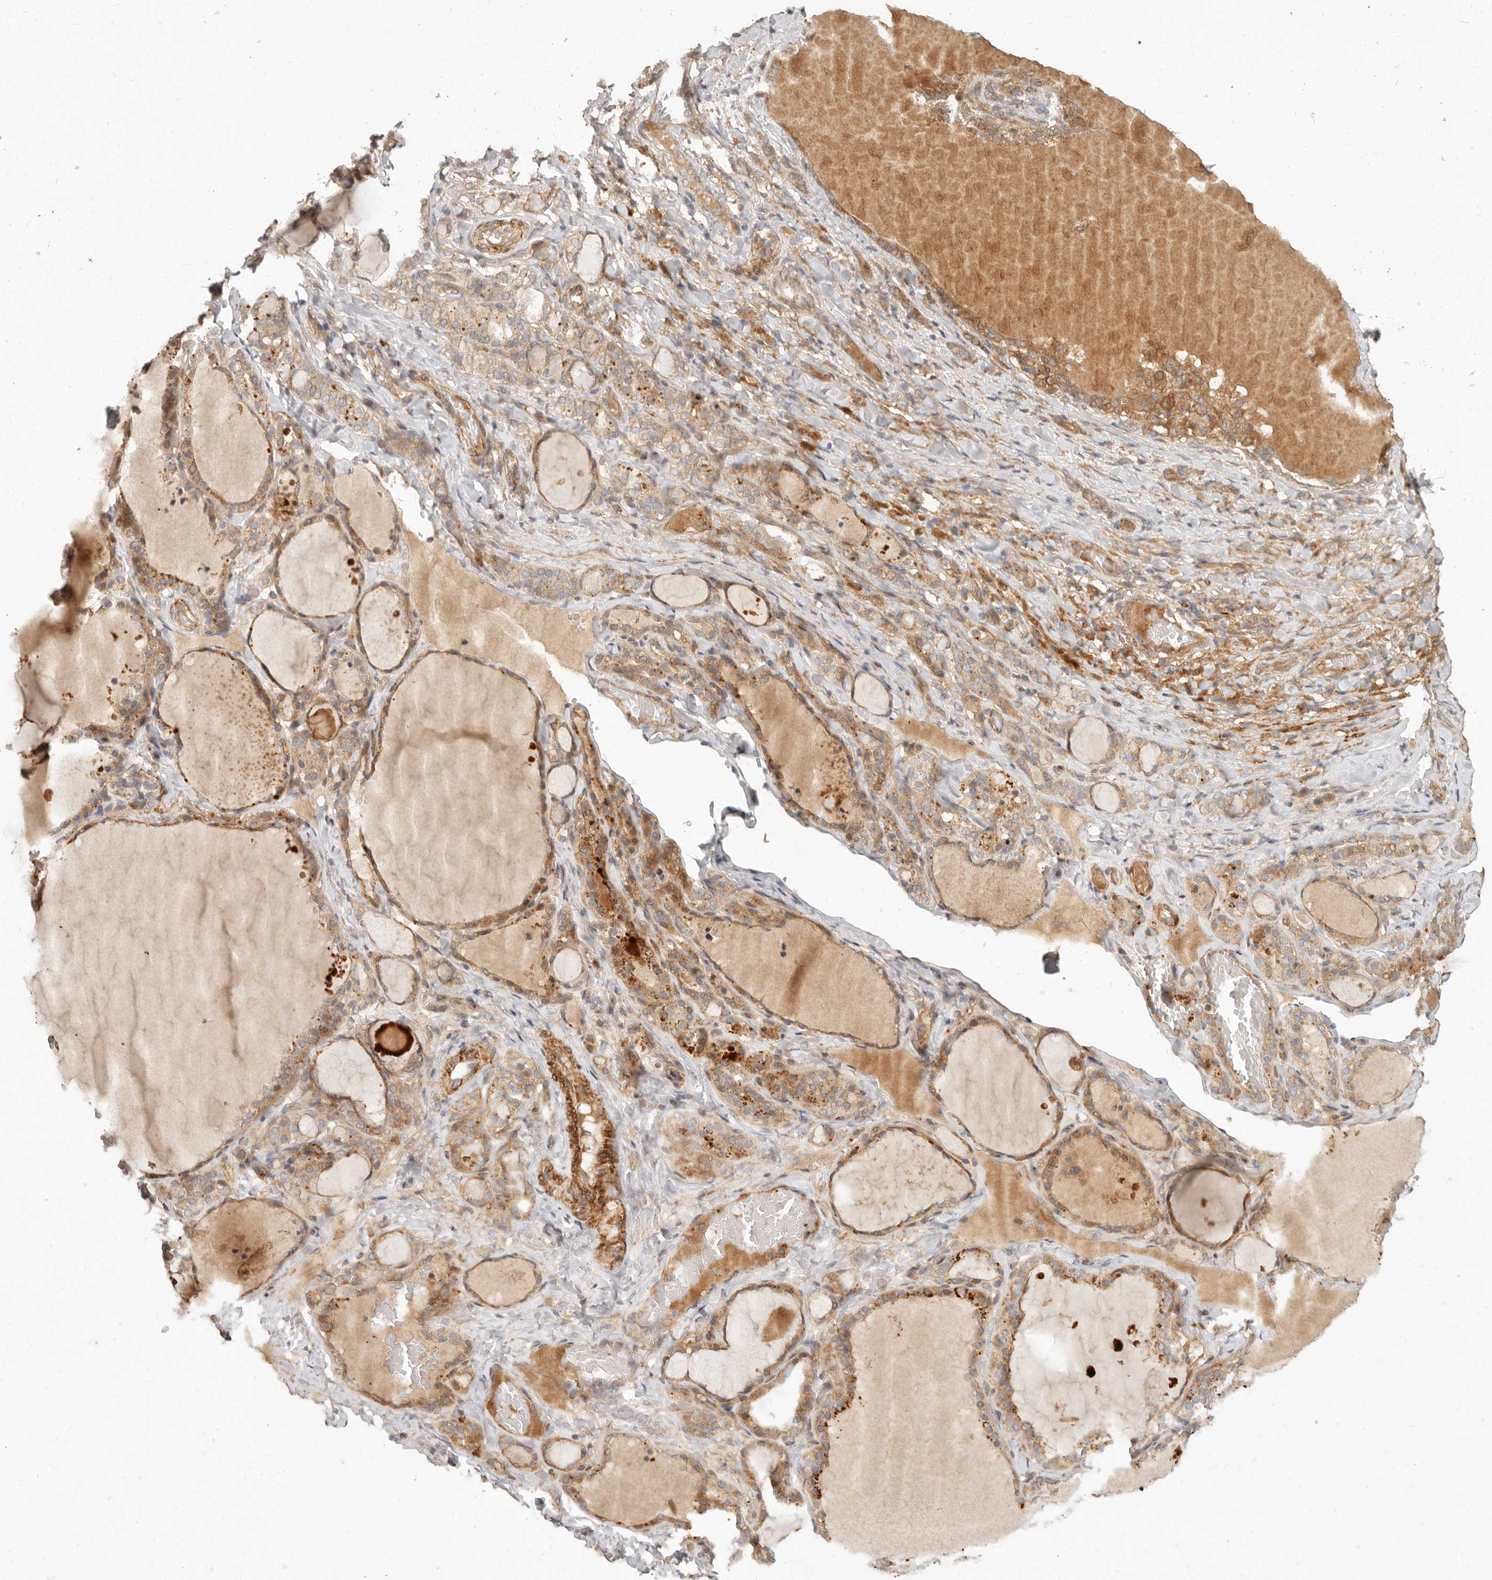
{"staining": {"intensity": "moderate", "quantity": ">75%", "location": "cytoplasmic/membranous"}, "tissue": "thyroid gland", "cell_type": "Glandular cells", "image_type": "normal", "snomed": [{"axis": "morphology", "description": "Normal tissue, NOS"}, {"axis": "topography", "description": "Thyroid gland"}], "caption": "Thyroid gland stained with DAB (3,3'-diaminobenzidine) IHC reveals medium levels of moderate cytoplasmic/membranous staining in about >75% of glandular cells.", "gene": "VIPR1", "patient": {"sex": "female", "age": 22}}